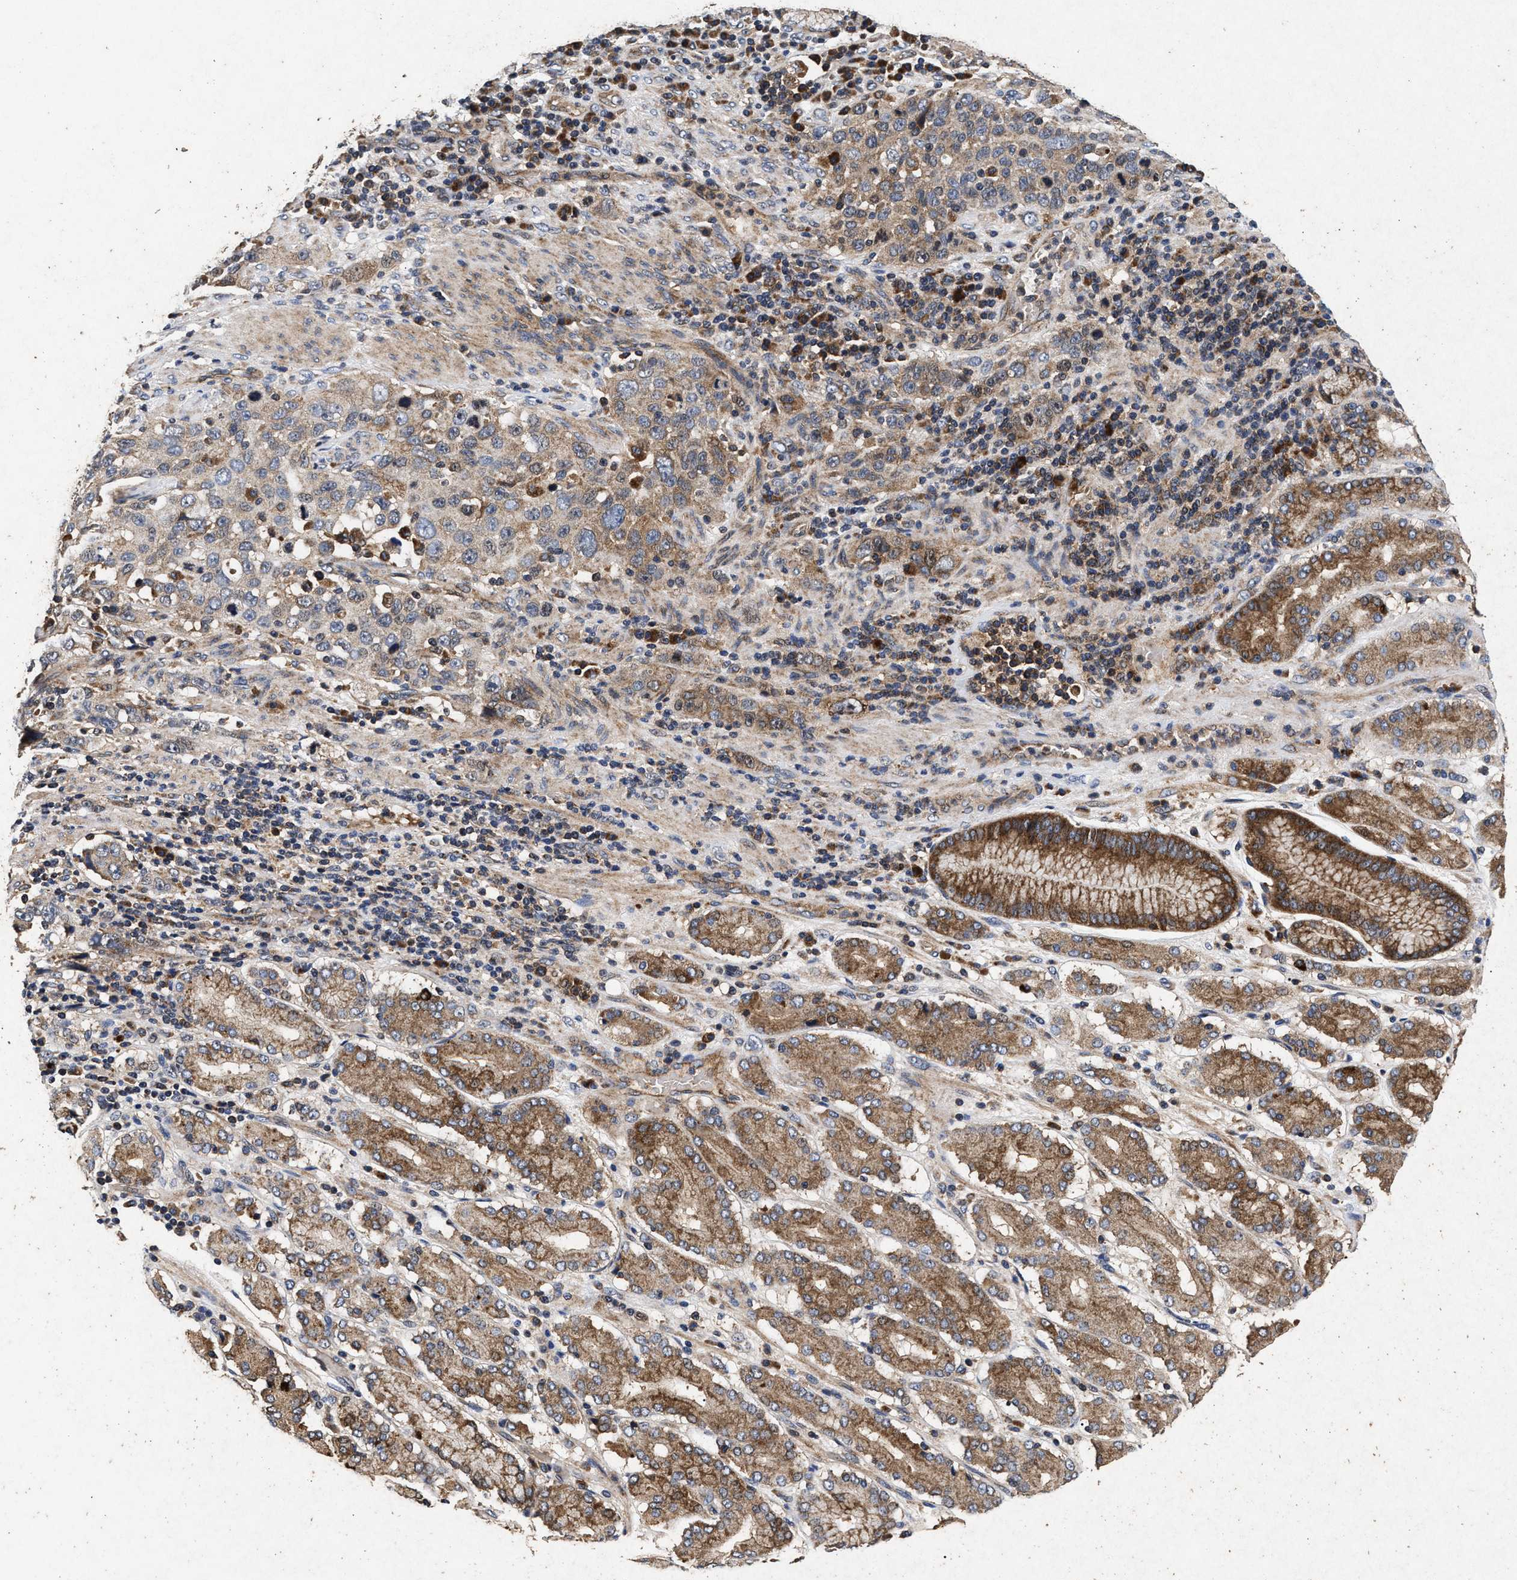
{"staining": {"intensity": "moderate", "quantity": "25%-75%", "location": "cytoplasmic/membranous"}, "tissue": "stomach cancer", "cell_type": "Tumor cells", "image_type": "cancer", "snomed": [{"axis": "morphology", "description": "Normal tissue, NOS"}, {"axis": "morphology", "description": "Adenocarcinoma, NOS"}, {"axis": "topography", "description": "Stomach"}], "caption": "Human stomach adenocarcinoma stained with a protein marker shows moderate staining in tumor cells.", "gene": "NFKB2", "patient": {"sex": "male", "age": 48}}